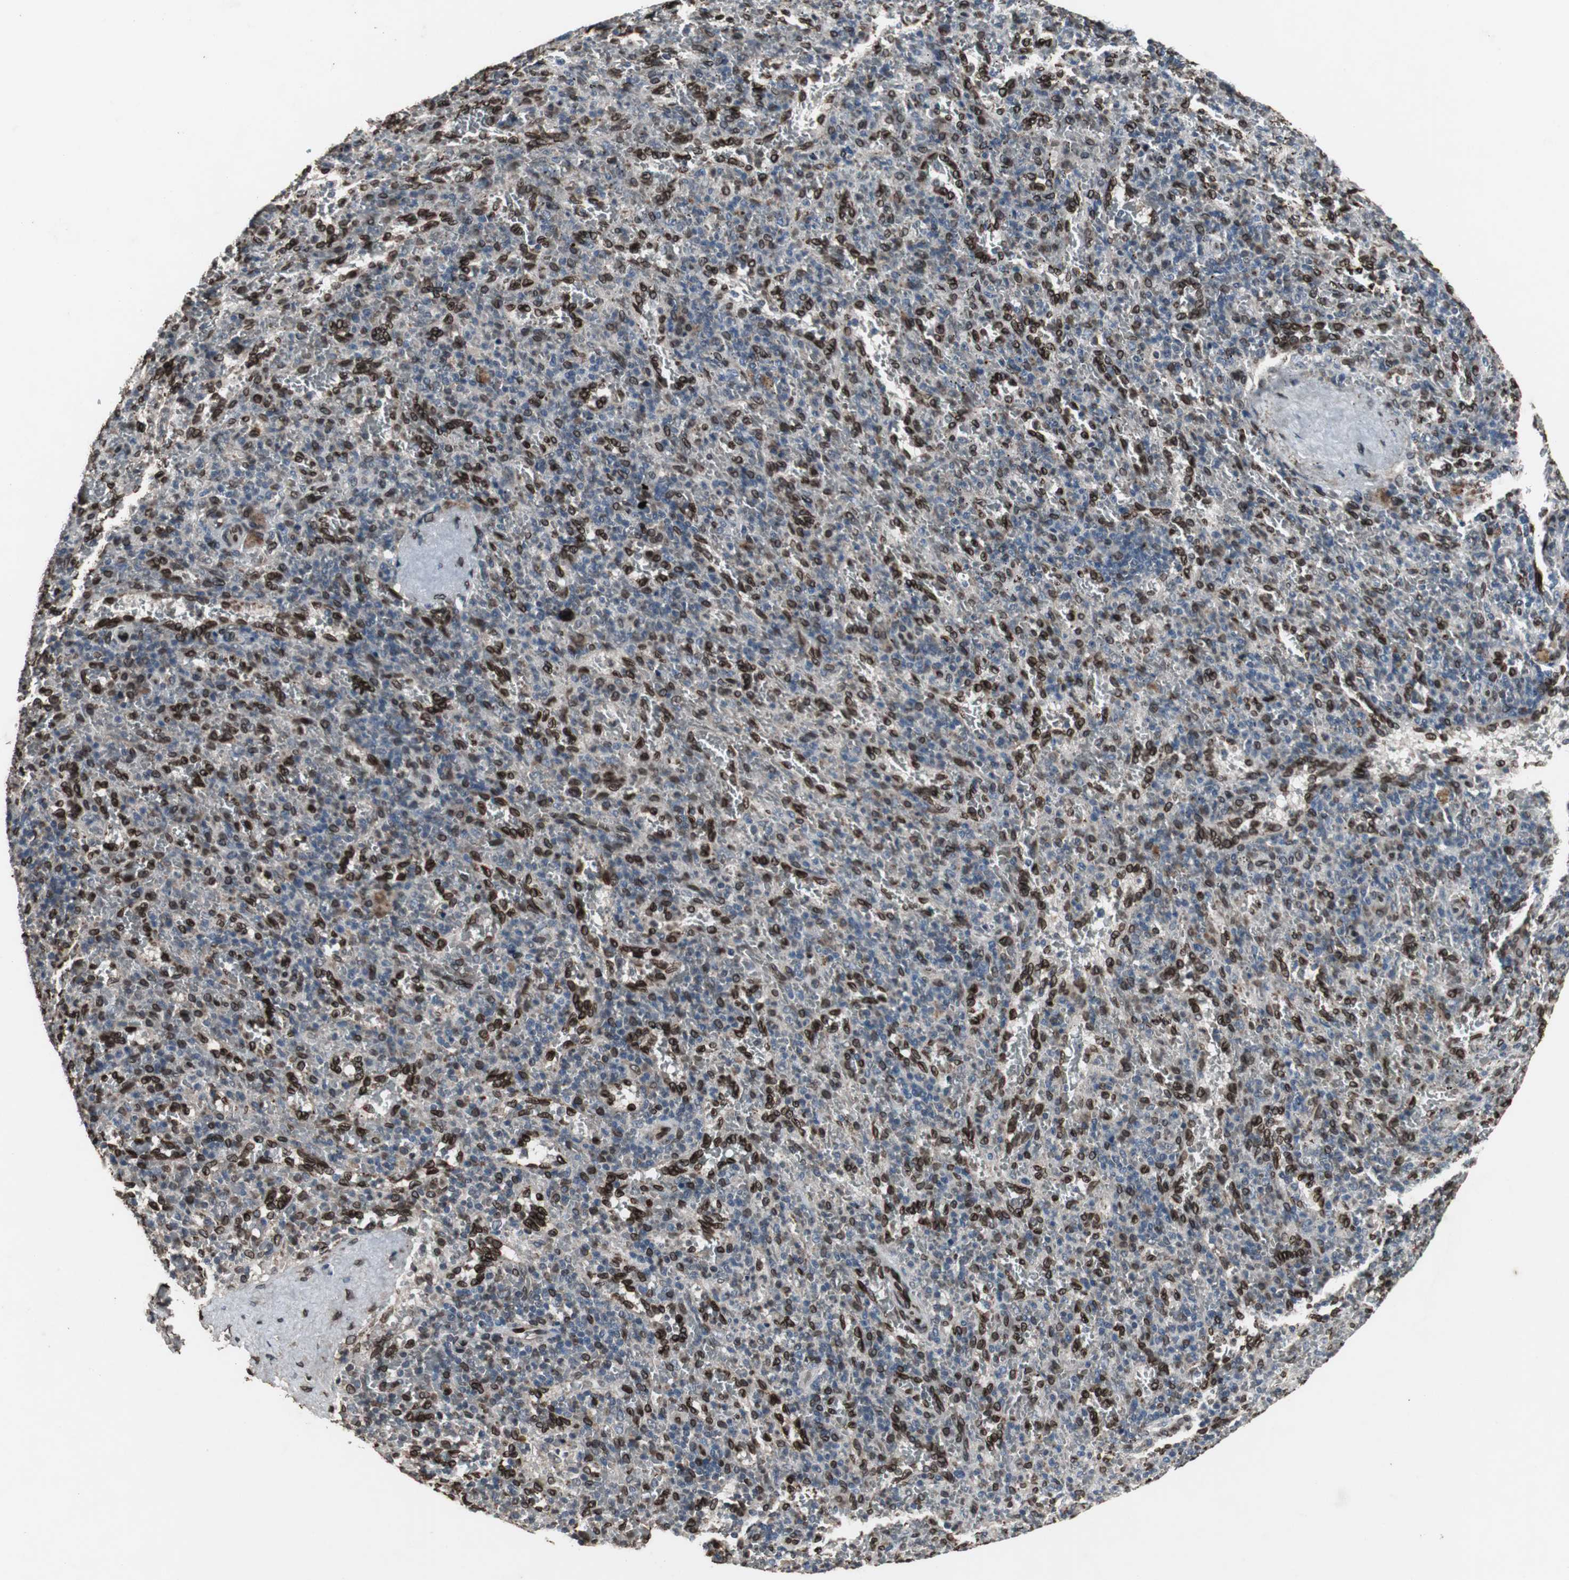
{"staining": {"intensity": "moderate", "quantity": "<25%", "location": "cytoplasmic/membranous,nuclear"}, "tissue": "spleen", "cell_type": "Cells in red pulp", "image_type": "normal", "snomed": [{"axis": "morphology", "description": "Normal tissue, NOS"}, {"axis": "topography", "description": "Spleen"}], "caption": "This photomicrograph displays immunohistochemistry staining of benign human spleen, with low moderate cytoplasmic/membranous,nuclear expression in about <25% of cells in red pulp.", "gene": "LMNA", "patient": {"sex": "female", "age": 43}}